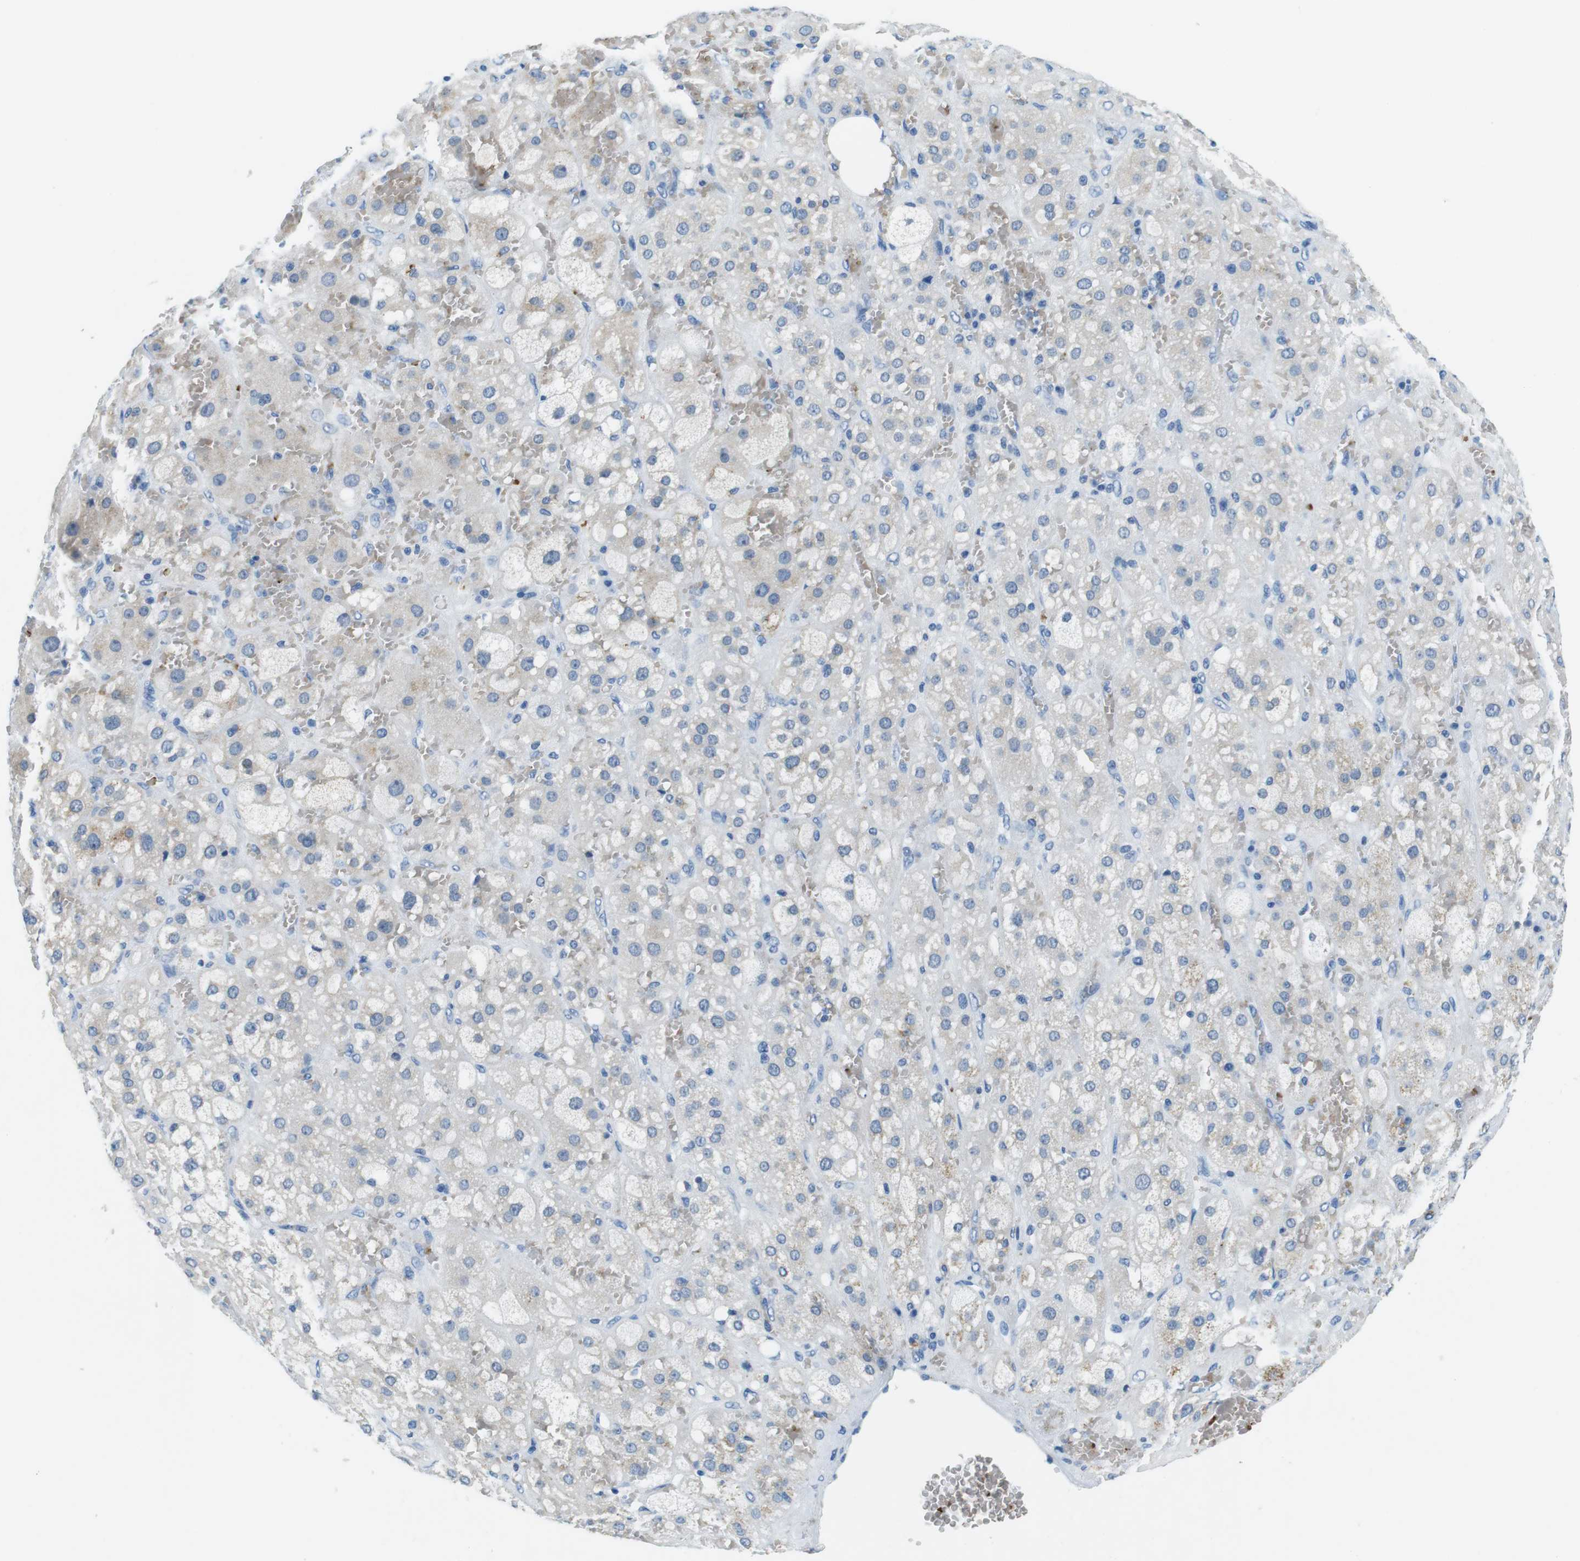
{"staining": {"intensity": "weak", "quantity": "<25%", "location": "cytoplasmic/membranous"}, "tissue": "adrenal gland", "cell_type": "Glandular cells", "image_type": "normal", "snomed": [{"axis": "morphology", "description": "Normal tissue, NOS"}, {"axis": "topography", "description": "Adrenal gland"}], "caption": "There is no significant positivity in glandular cells of adrenal gland. (Stains: DAB immunohistochemistry (IHC) with hematoxylin counter stain, Microscopy: brightfield microscopy at high magnification).", "gene": "TFAP2C", "patient": {"sex": "female", "age": 47}}